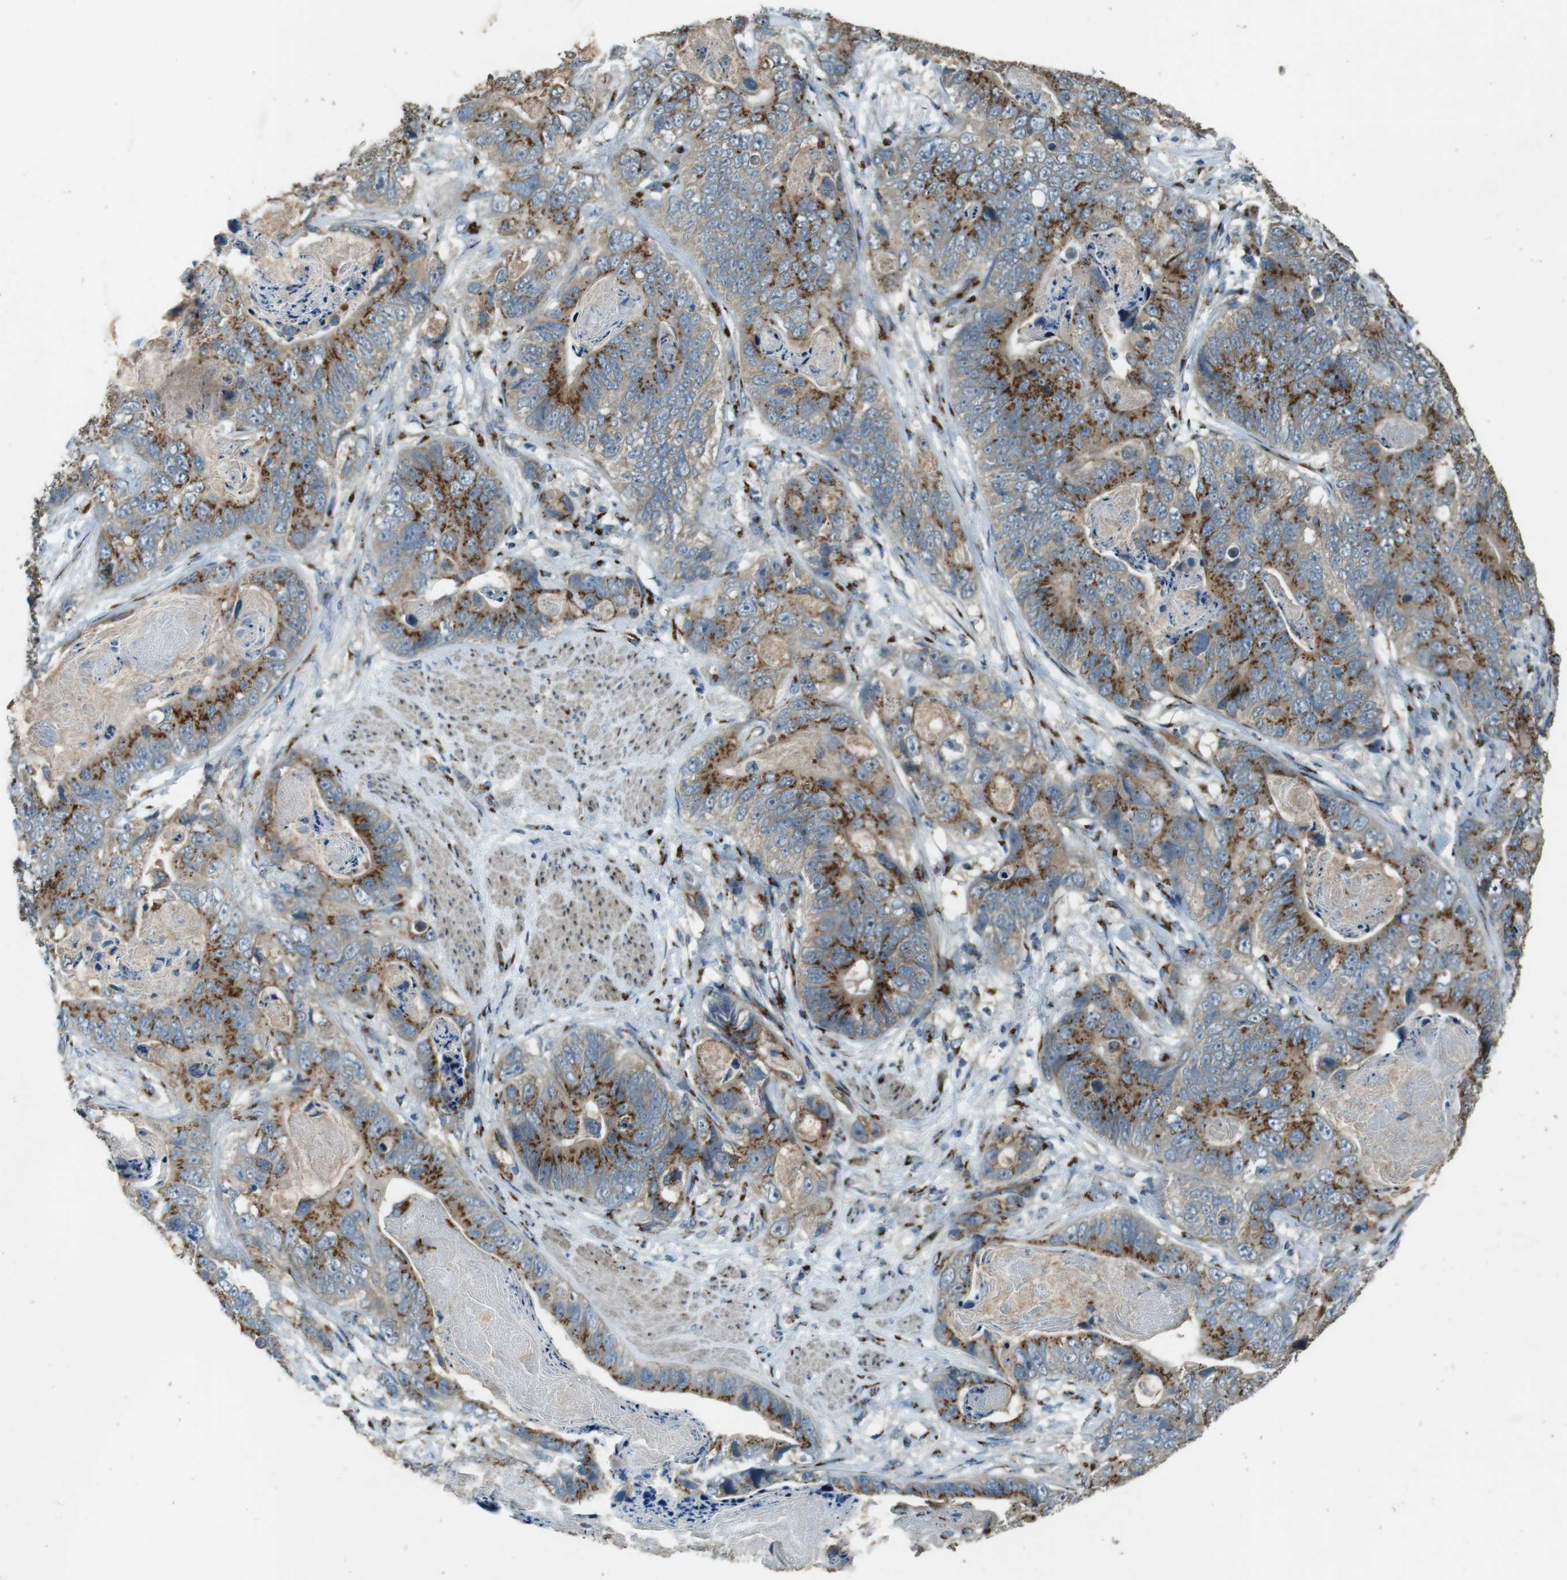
{"staining": {"intensity": "moderate", "quantity": ">75%", "location": "cytoplasmic/membranous"}, "tissue": "stomach cancer", "cell_type": "Tumor cells", "image_type": "cancer", "snomed": [{"axis": "morphology", "description": "Adenocarcinoma, NOS"}, {"axis": "topography", "description": "Stomach"}], "caption": "Tumor cells reveal medium levels of moderate cytoplasmic/membranous expression in about >75% of cells in stomach adenocarcinoma.", "gene": "TMEM115", "patient": {"sex": "female", "age": 89}}